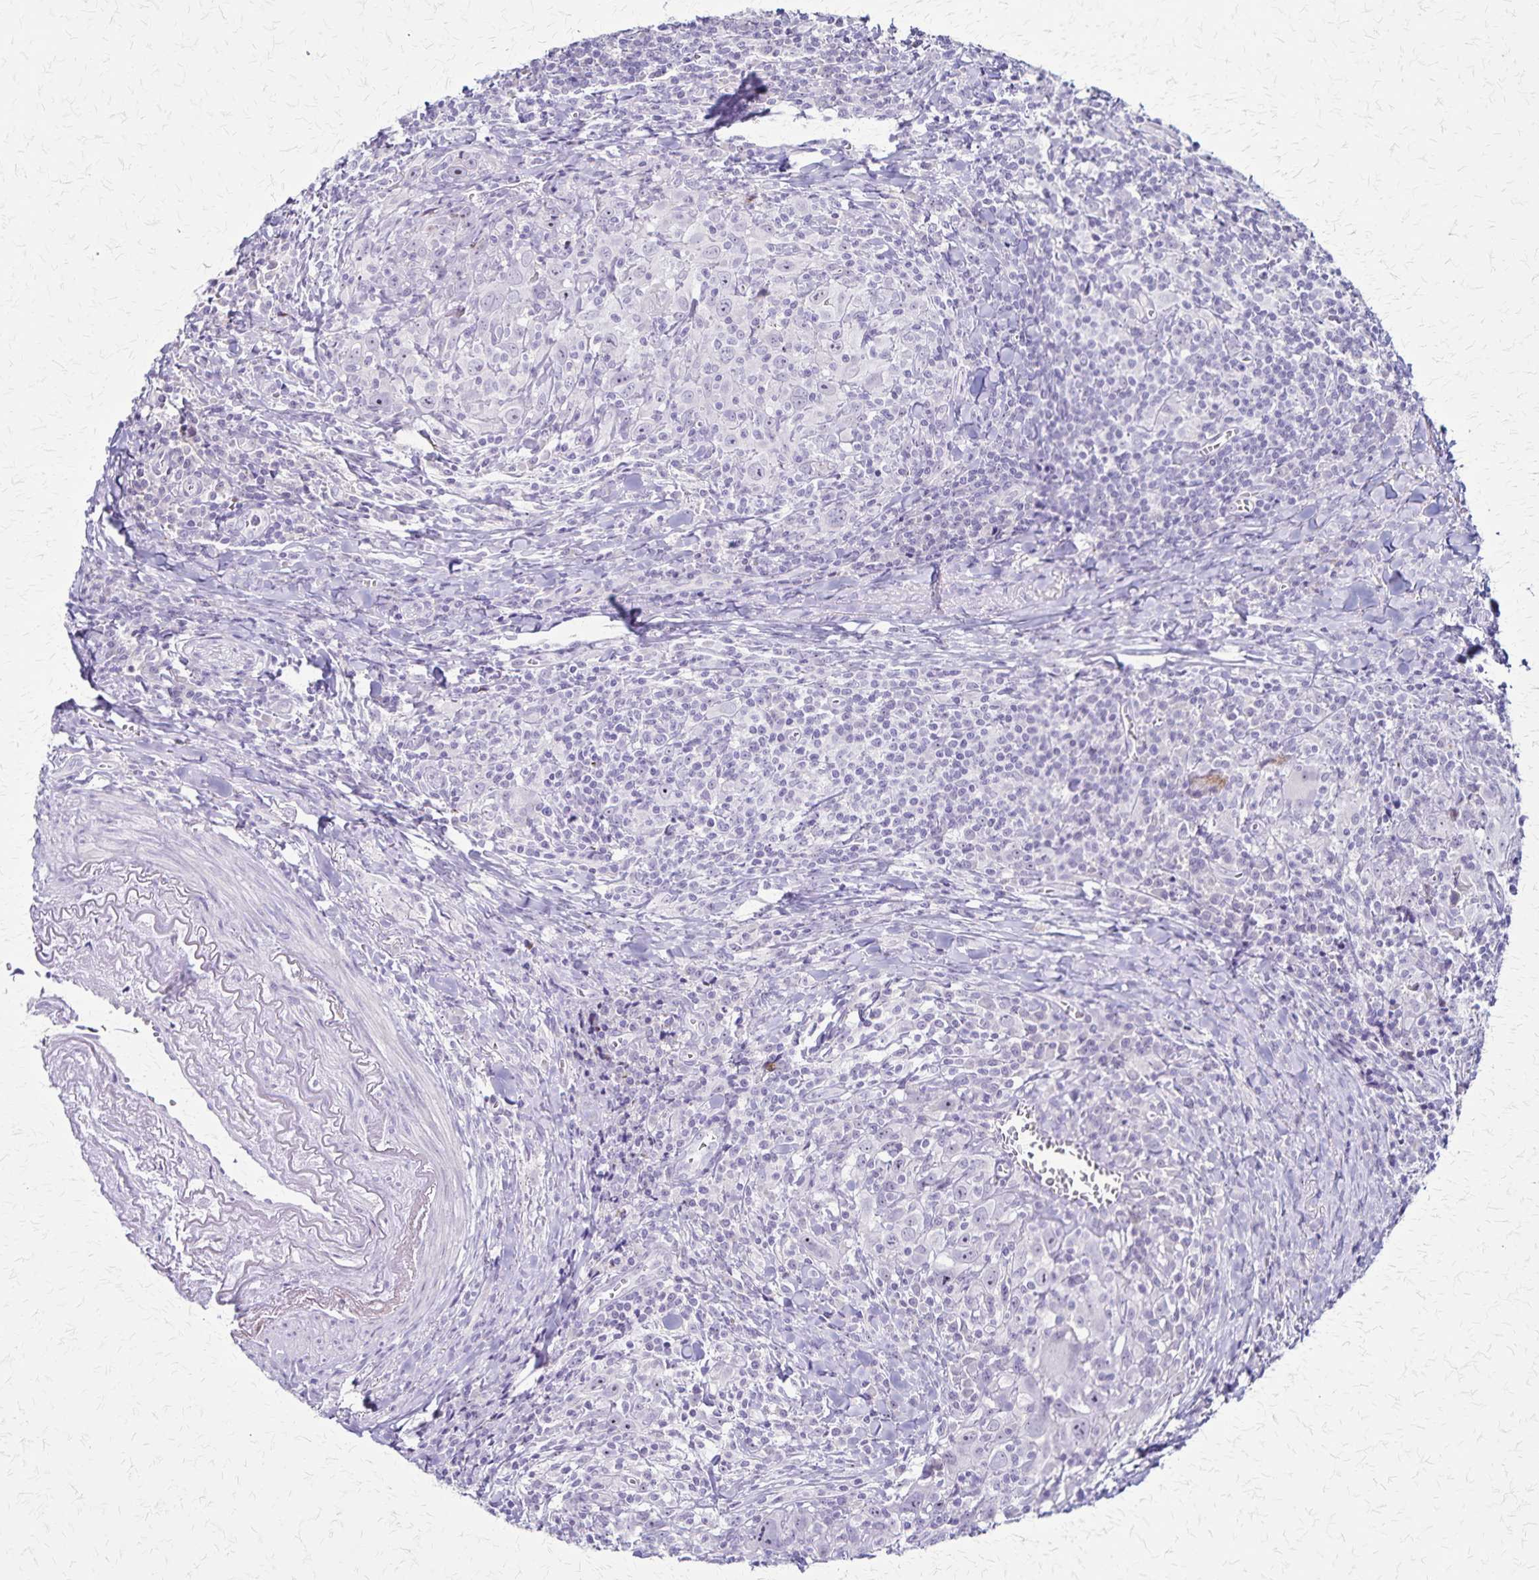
{"staining": {"intensity": "negative", "quantity": "none", "location": "none"}, "tissue": "head and neck cancer", "cell_type": "Tumor cells", "image_type": "cancer", "snomed": [{"axis": "morphology", "description": "Squamous cell carcinoma, NOS"}, {"axis": "topography", "description": "Head-Neck"}], "caption": "This is an IHC histopathology image of human head and neck cancer. There is no positivity in tumor cells.", "gene": "OR51B5", "patient": {"sex": "female", "age": 95}}